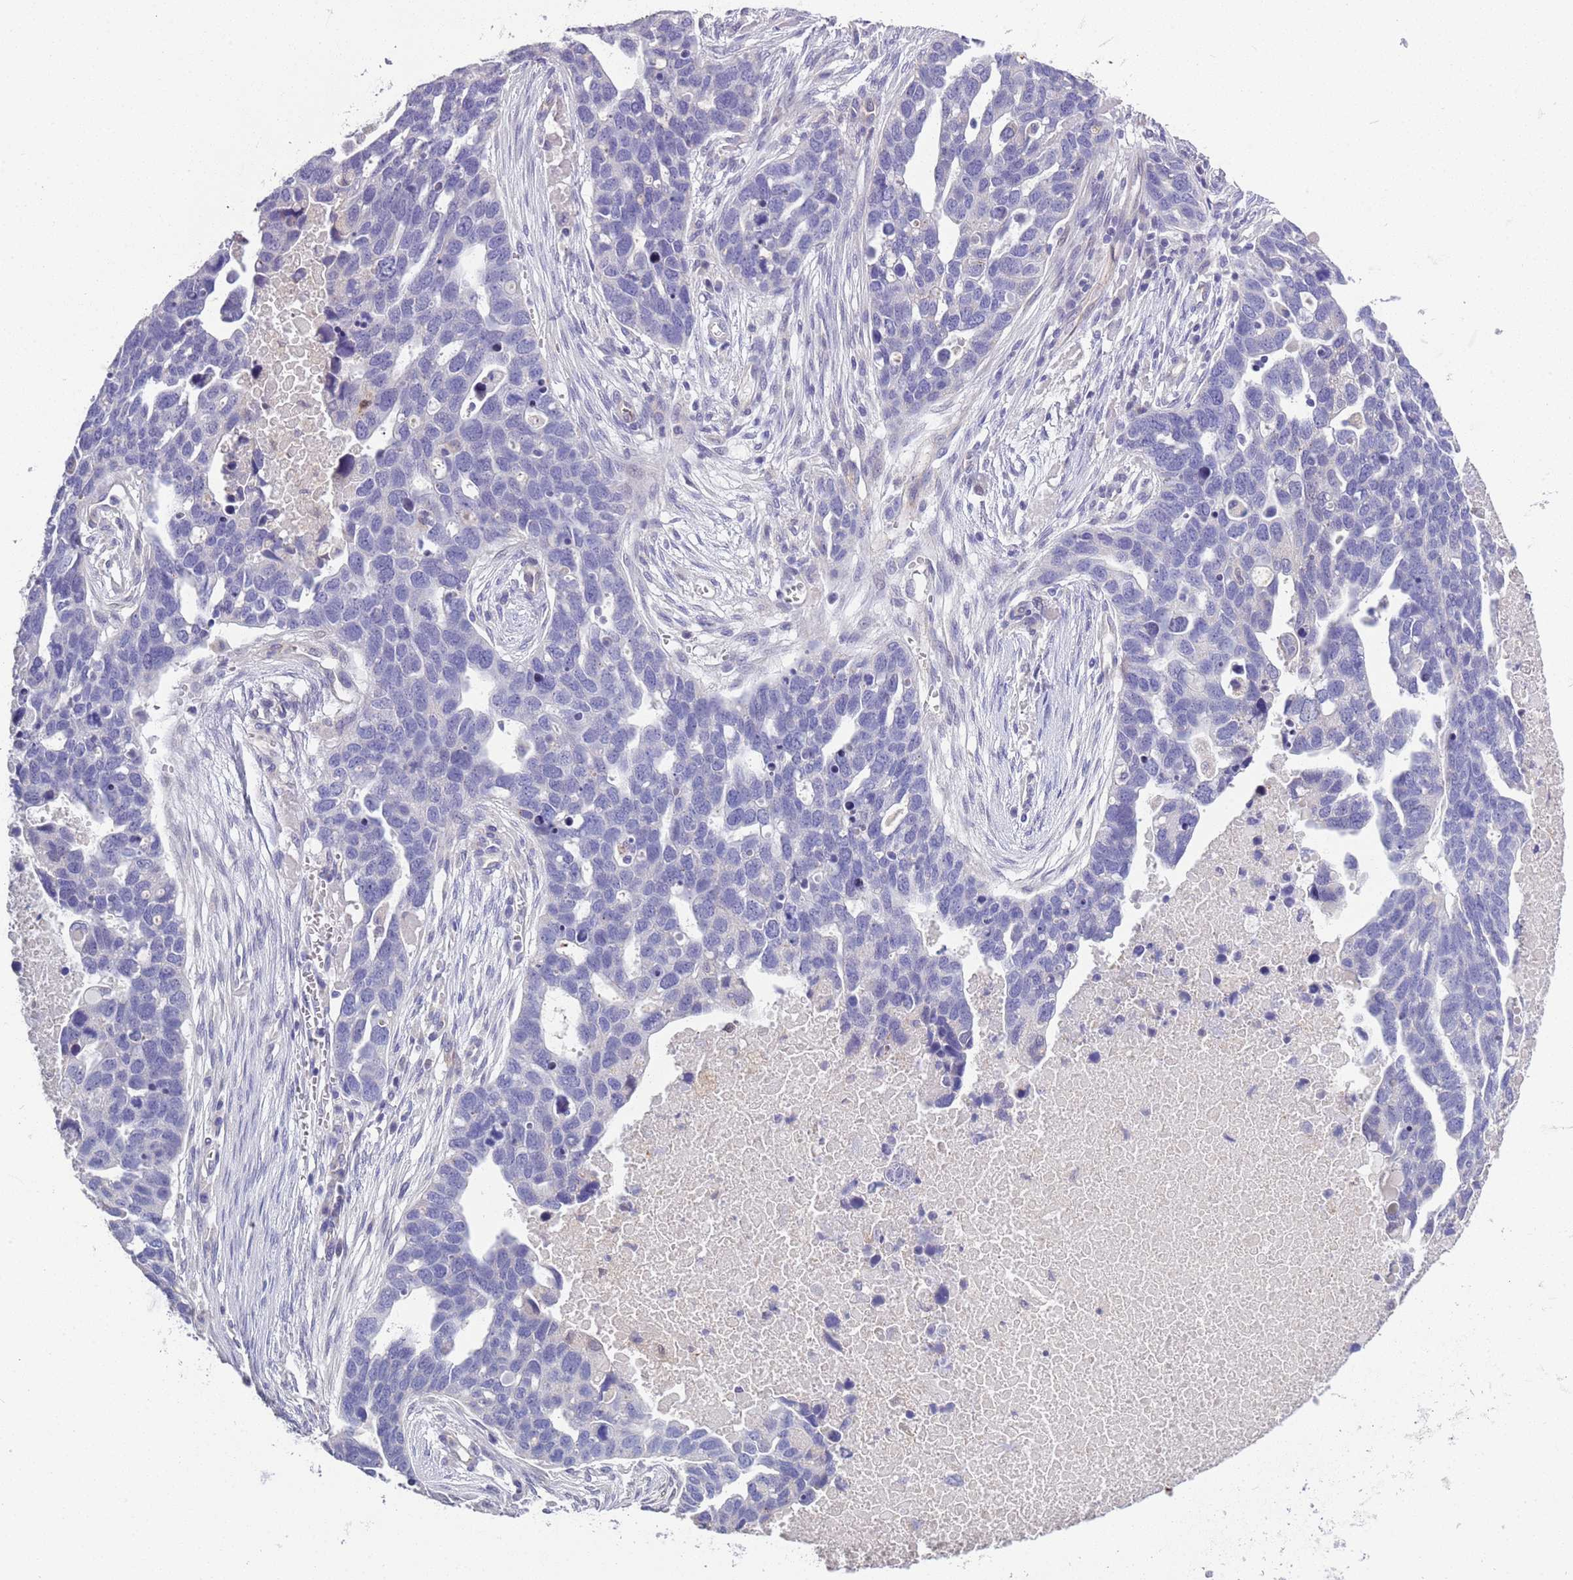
{"staining": {"intensity": "negative", "quantity": "none", "location": "none"}, "tissue": "ovarian cancer", "cell_type": "Tumor cells", "image_type": "cancer", "snomed": [{"axis": "morphology", "description": "Cystadenocarcinoma, serous, NOS"}, {"axis": "topography", "description": "Ovary"}], "caption": "Immunohistochemical staining of ovarian cancer shows no significant expression in tumor cells. (Stains: DAB IHC with hematoxylin counter stain, Microscopy: brightfield microscopy at high magnification).", "gene": "BRMS1L", "patient": {"sex": "female", "age": 54}}